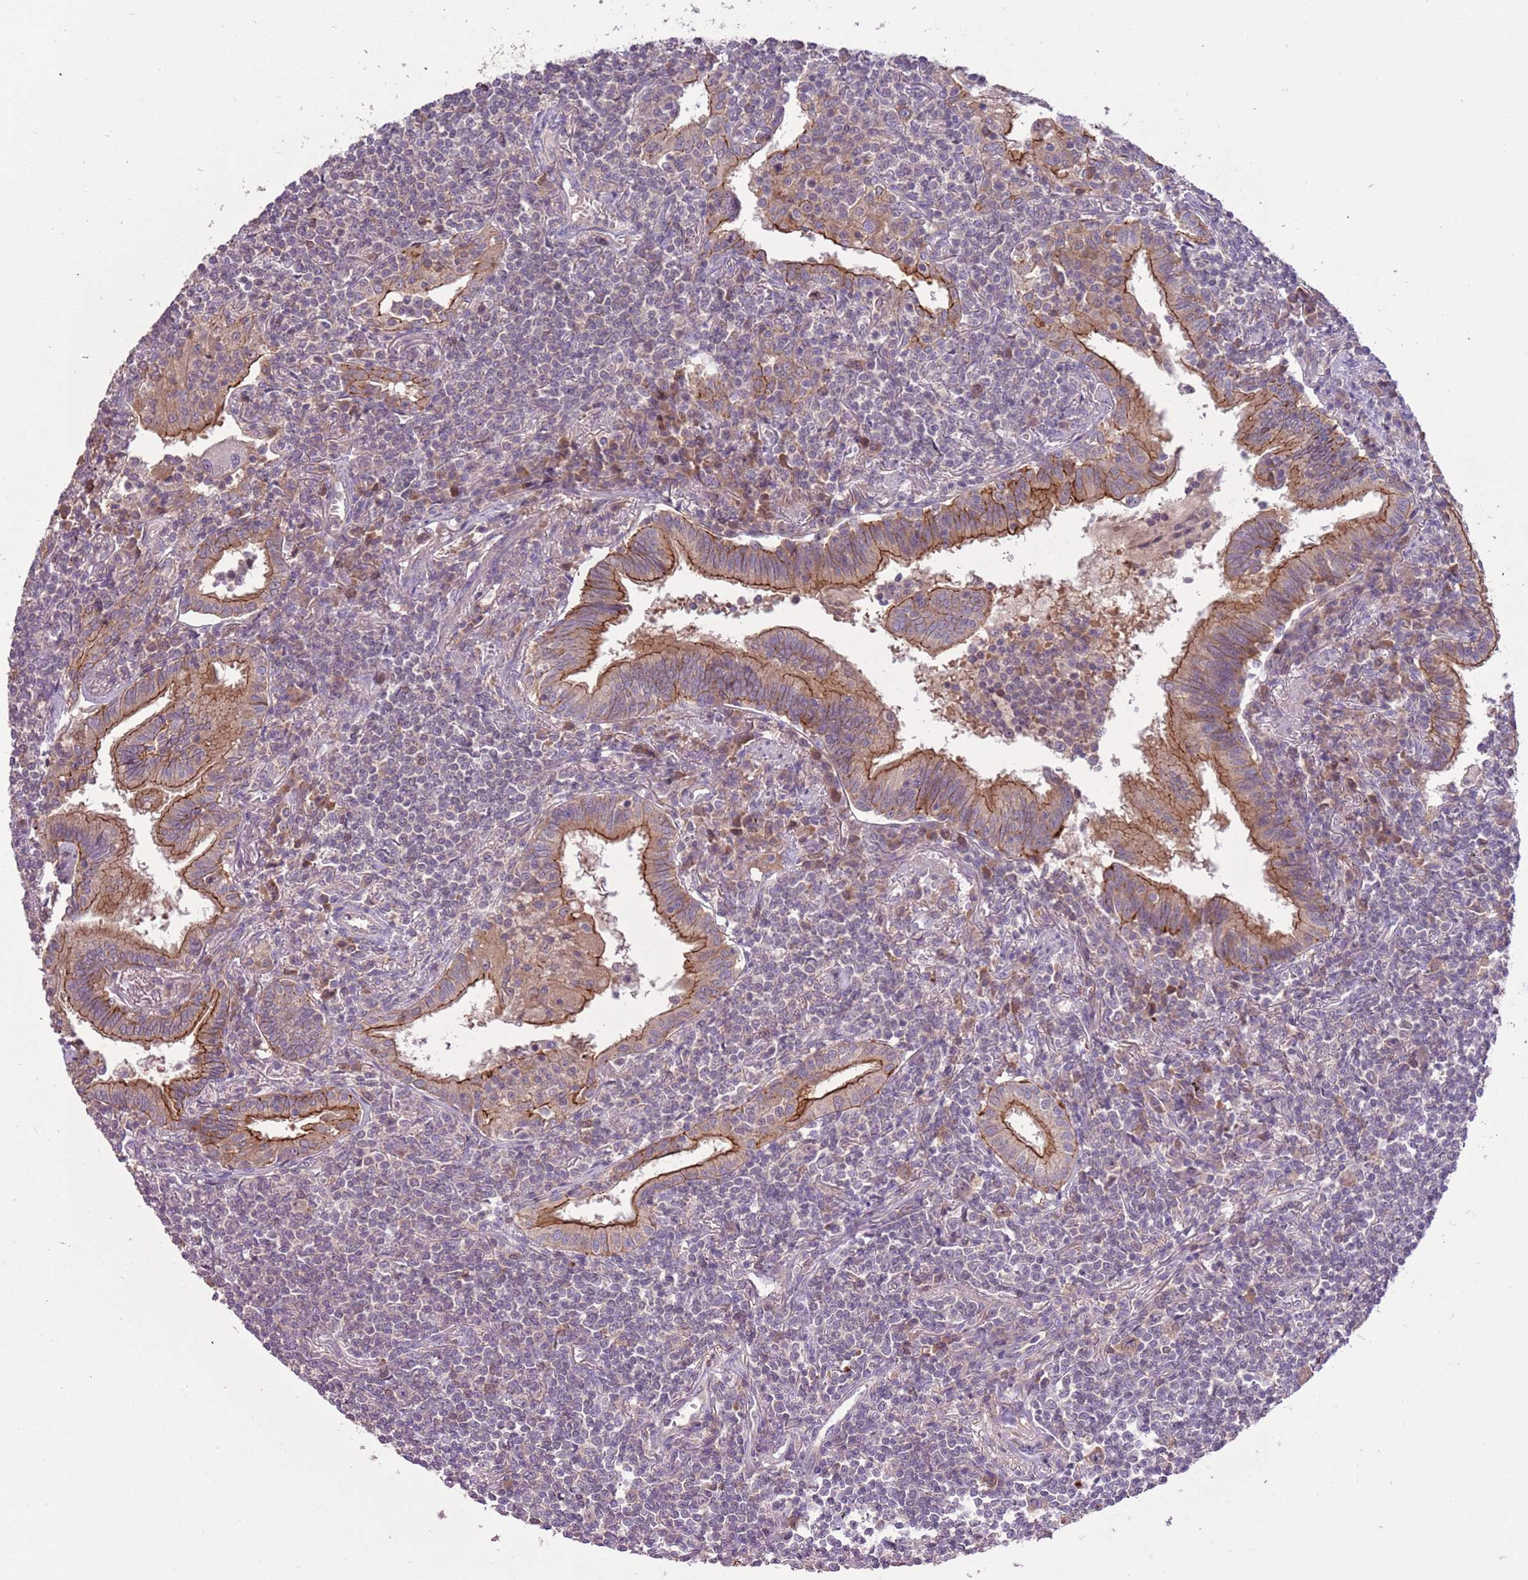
{"staining": {"intensity": "negative", "quantity": "none", "location": "none"}, "tissue": "lymphoma", "cell_type": "Tumor cells", "image_type": "cancer", "snomed": [{"axis": "morphology", "description": "Malignant lymphoma, non-Hodgkin's type, Low grade"}, {"axis": "topography", "description": "Lung"}], "caption": "Photomicrograph shows no protein staining in tumor cells of lymphoma tissue. (Stains: DAB IHC with hematoxylin counter stain, Microscopy: brightfield microscopy at high magnification).", "gene": "SHROOM3", "patient": {"sex": "female", "age": 71}}